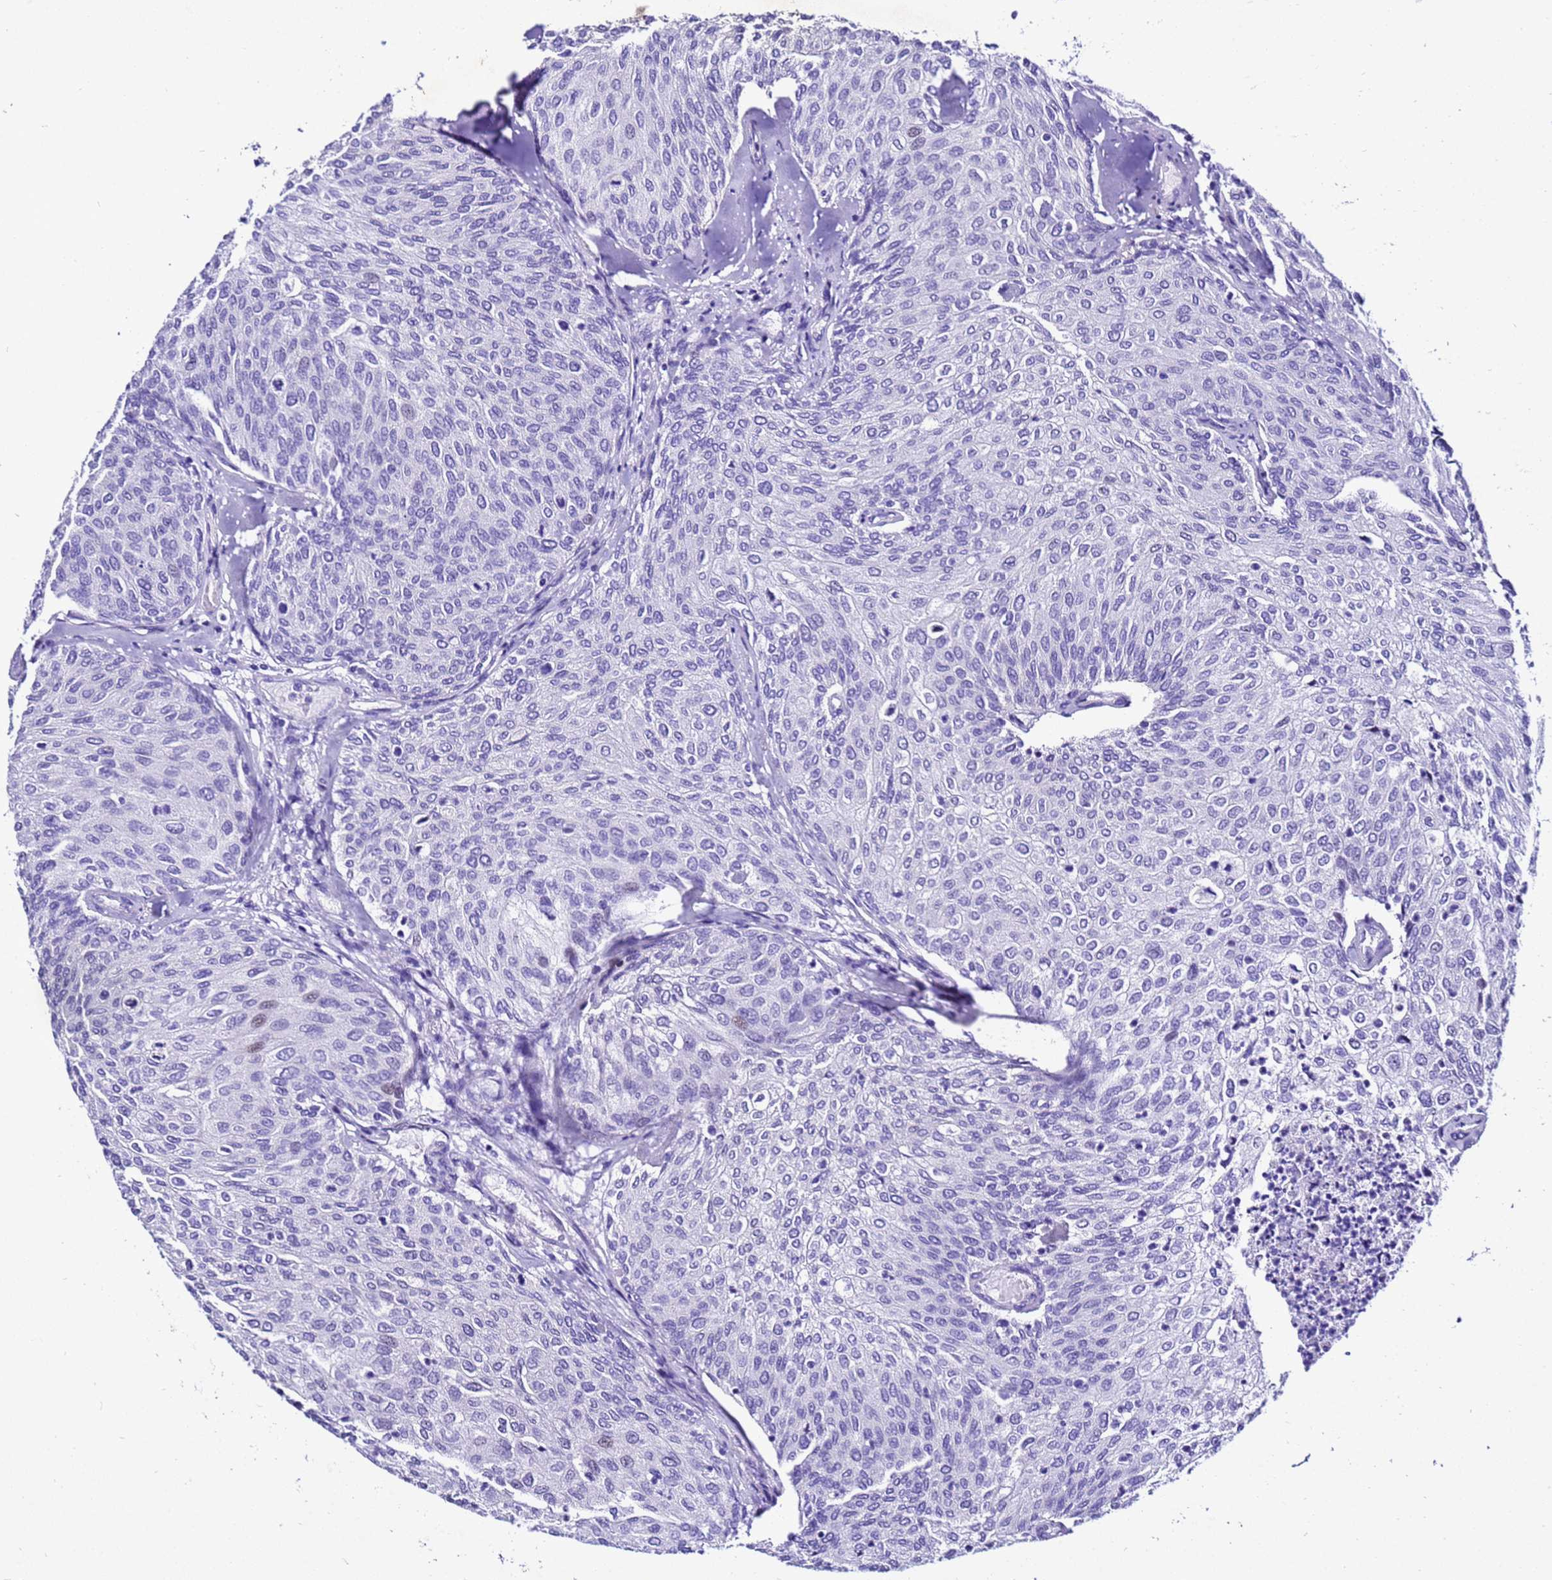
{"staining": {"intensity": "negative", "quantity": "none", "location": "none"}, "tissue": "urothelial cancer", "cell_type": "Tumor cells", "image_type": "cancer", "snomed": [{"axis": "morphology", "description": "Urothelial carcinoma, Low grade"}, {"axis": "topography", "description": "Urinary bladder"}], "caption": "Human urothelial cancer stained for a protein using immunohistochemistry (IHC) reveals no expression in tumor cells.", "gene": "ZNF417", "patient": {"sex": "female", "age": 79}}